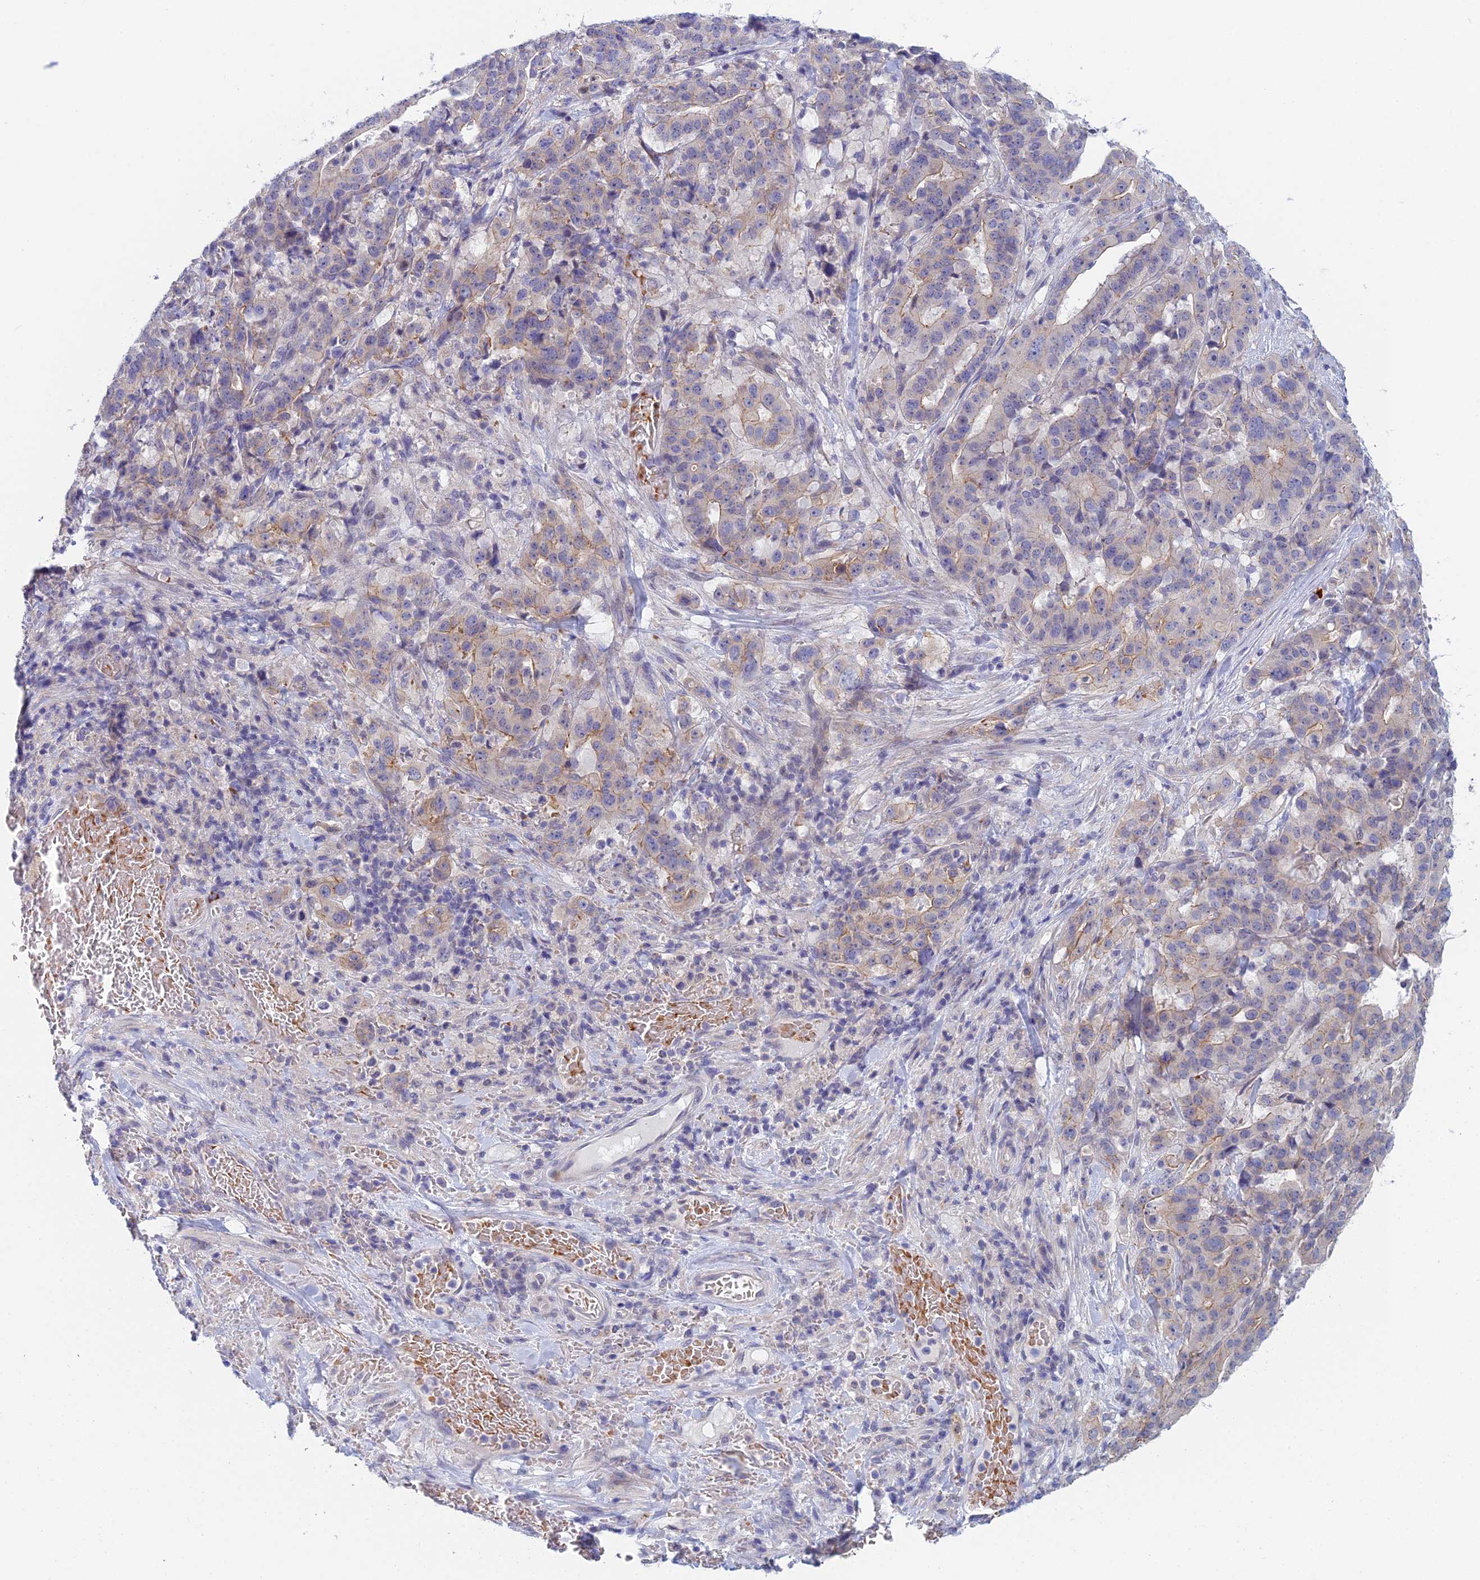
{"staining": {"intensity": "weak", "quantity": "<25%", "location": "cytoplasmic/membranous"}, "tissue": "stomach cancer", "cell_type": "Tumor cells", "image_type": "cancer", "snomed": [{"axis": "morphology", "description": "Adenocarcinoma, NOS"}, {"axis": "topography", "description": "Stomach"}], "caption": "Micrograph shows no significant protein staining in tumor cells of adenocarcinoma (stomach).", "gene": "GIPC1", "patient": {"sex": "male", "age": 48}}